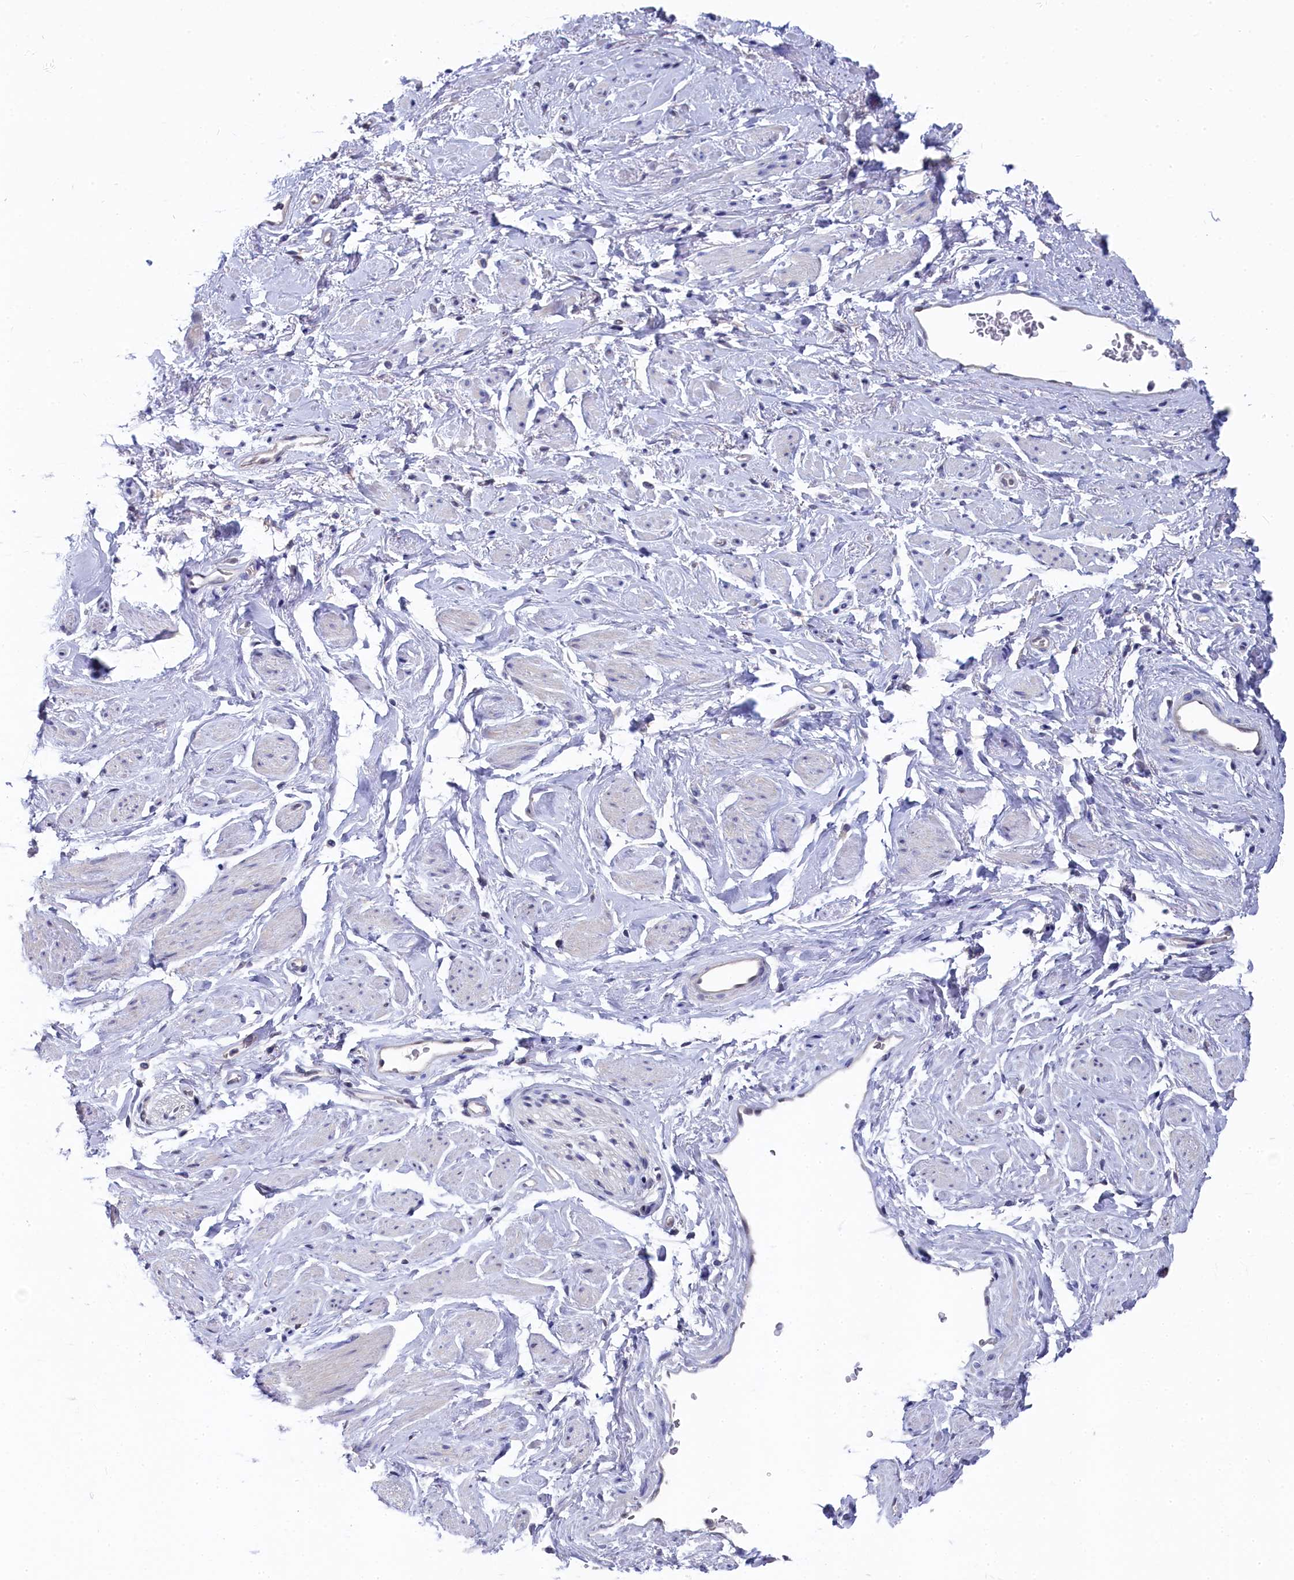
{"staining": {"intensity": "negative", "quantity": "none", "location": "none"}, "tissue": "adipose tissue", "cell_type": "Adipocytes", "image_type": "normal", "snomed": [{"axis": "morphology", "description": "Normal tissue, NOS"}, {"axis": "morphology", "description": "Adenocarcinoma, NOS"}, {"axis": "topography", "description": "Rectum"}, {"axis": "topography", "description": "Vagina"}, {"axis": "topography", "description": "Peripheral nerve tissue"}], "caption": "The photomicrograph reveals no significant staining in adipocytes of adipose tissue. The staining is performed using DAB (3,3'-diaminobenzidine) brown chromogen with nuclei counter-stained in using hematoxylin.", "gene": "C11orf54", "patient": {"sex": "female", "age": 71}}